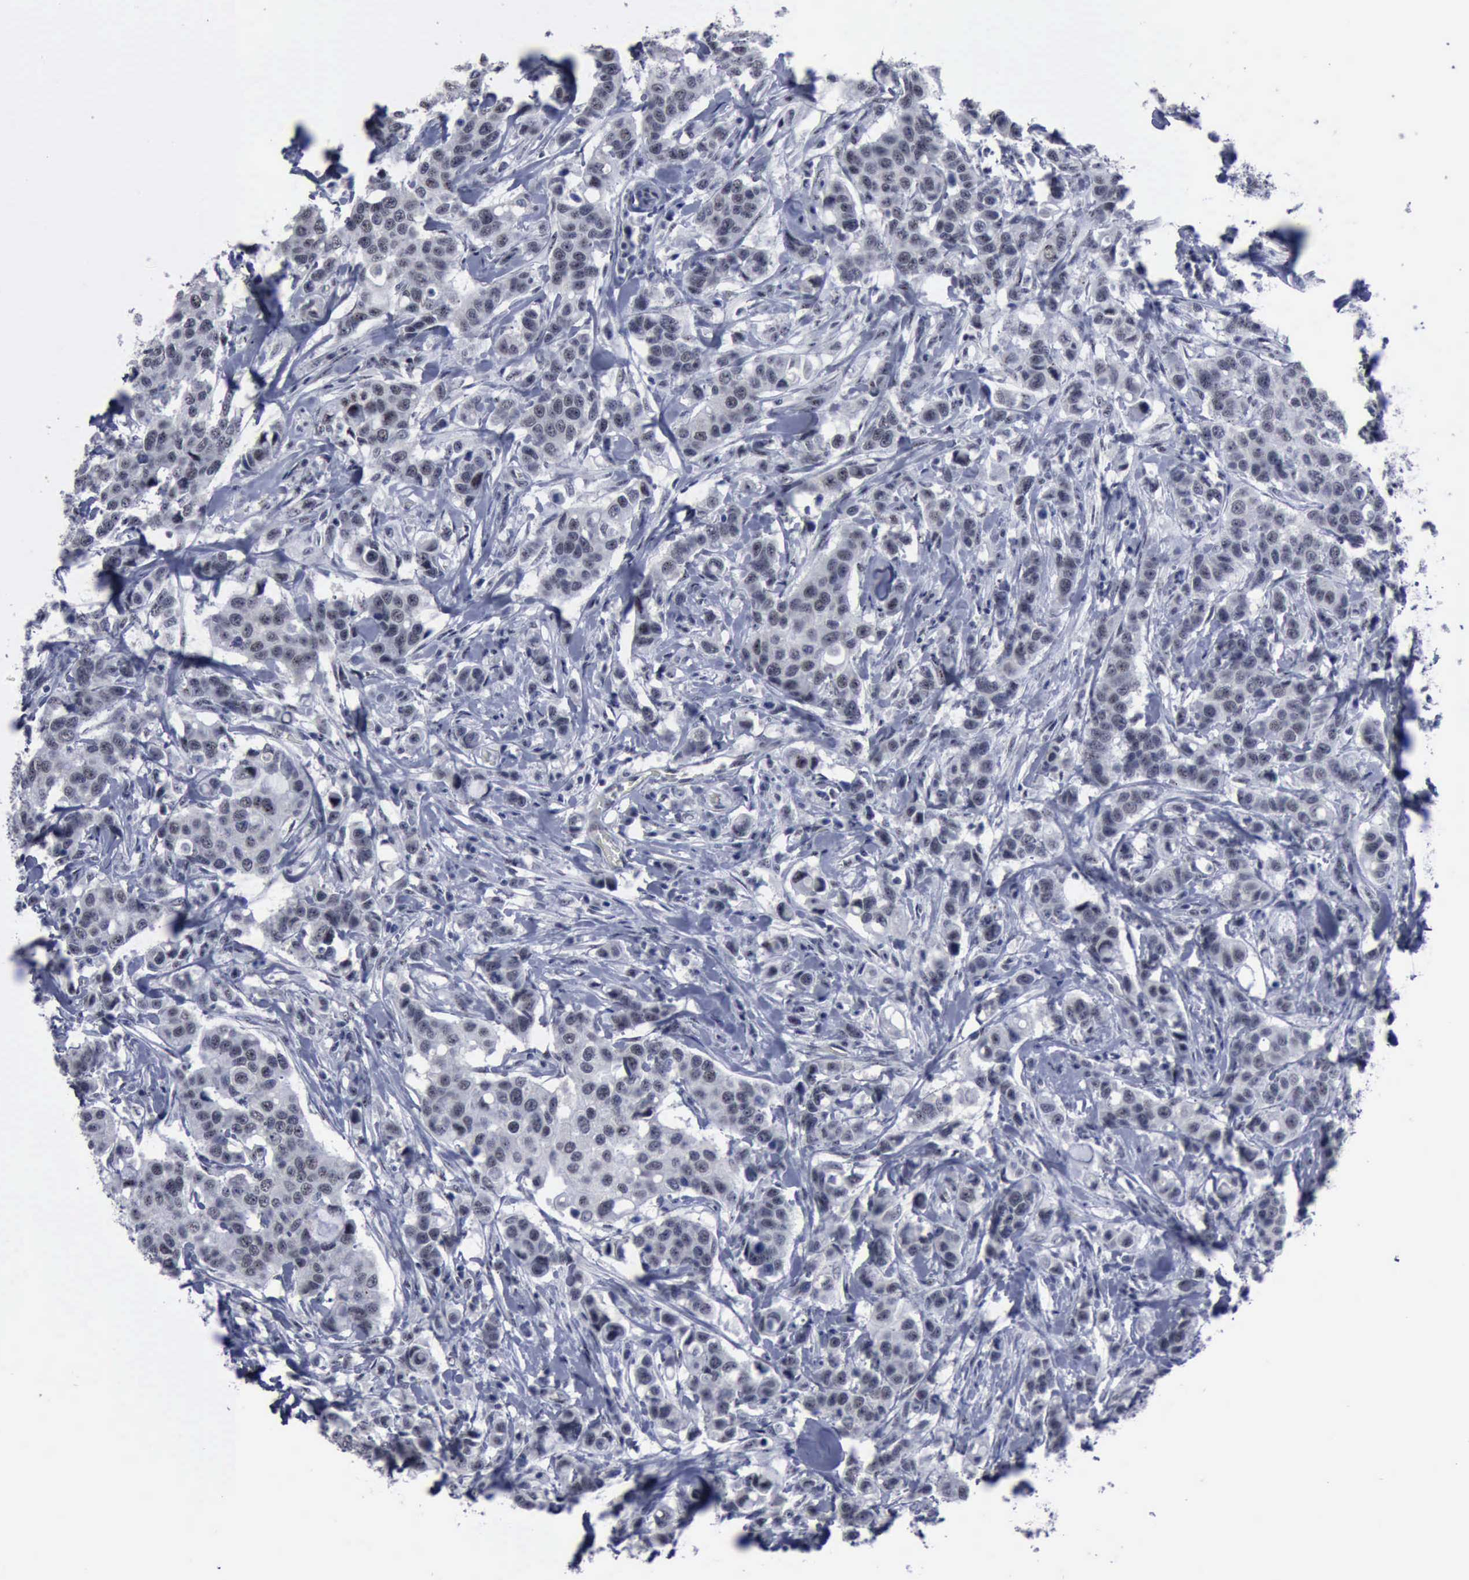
{"staining": {"intensity": "negative", "quantity": "none", "location": "none"}, "tissue": "breast cancer", "cell_type": "Tumor cells", "image_type": "cancer", "snomed": [{"axis": "morphology", "description": "Duct carcinoma"}, {"axis": "topography", "description": "Breast"}], "caption": "Breast cancer stained for a protein using immunohistochemistry exhibits no expression tumor cells.", "gene": "BRD1", "patient": {"sex": "female", "age": 27}}